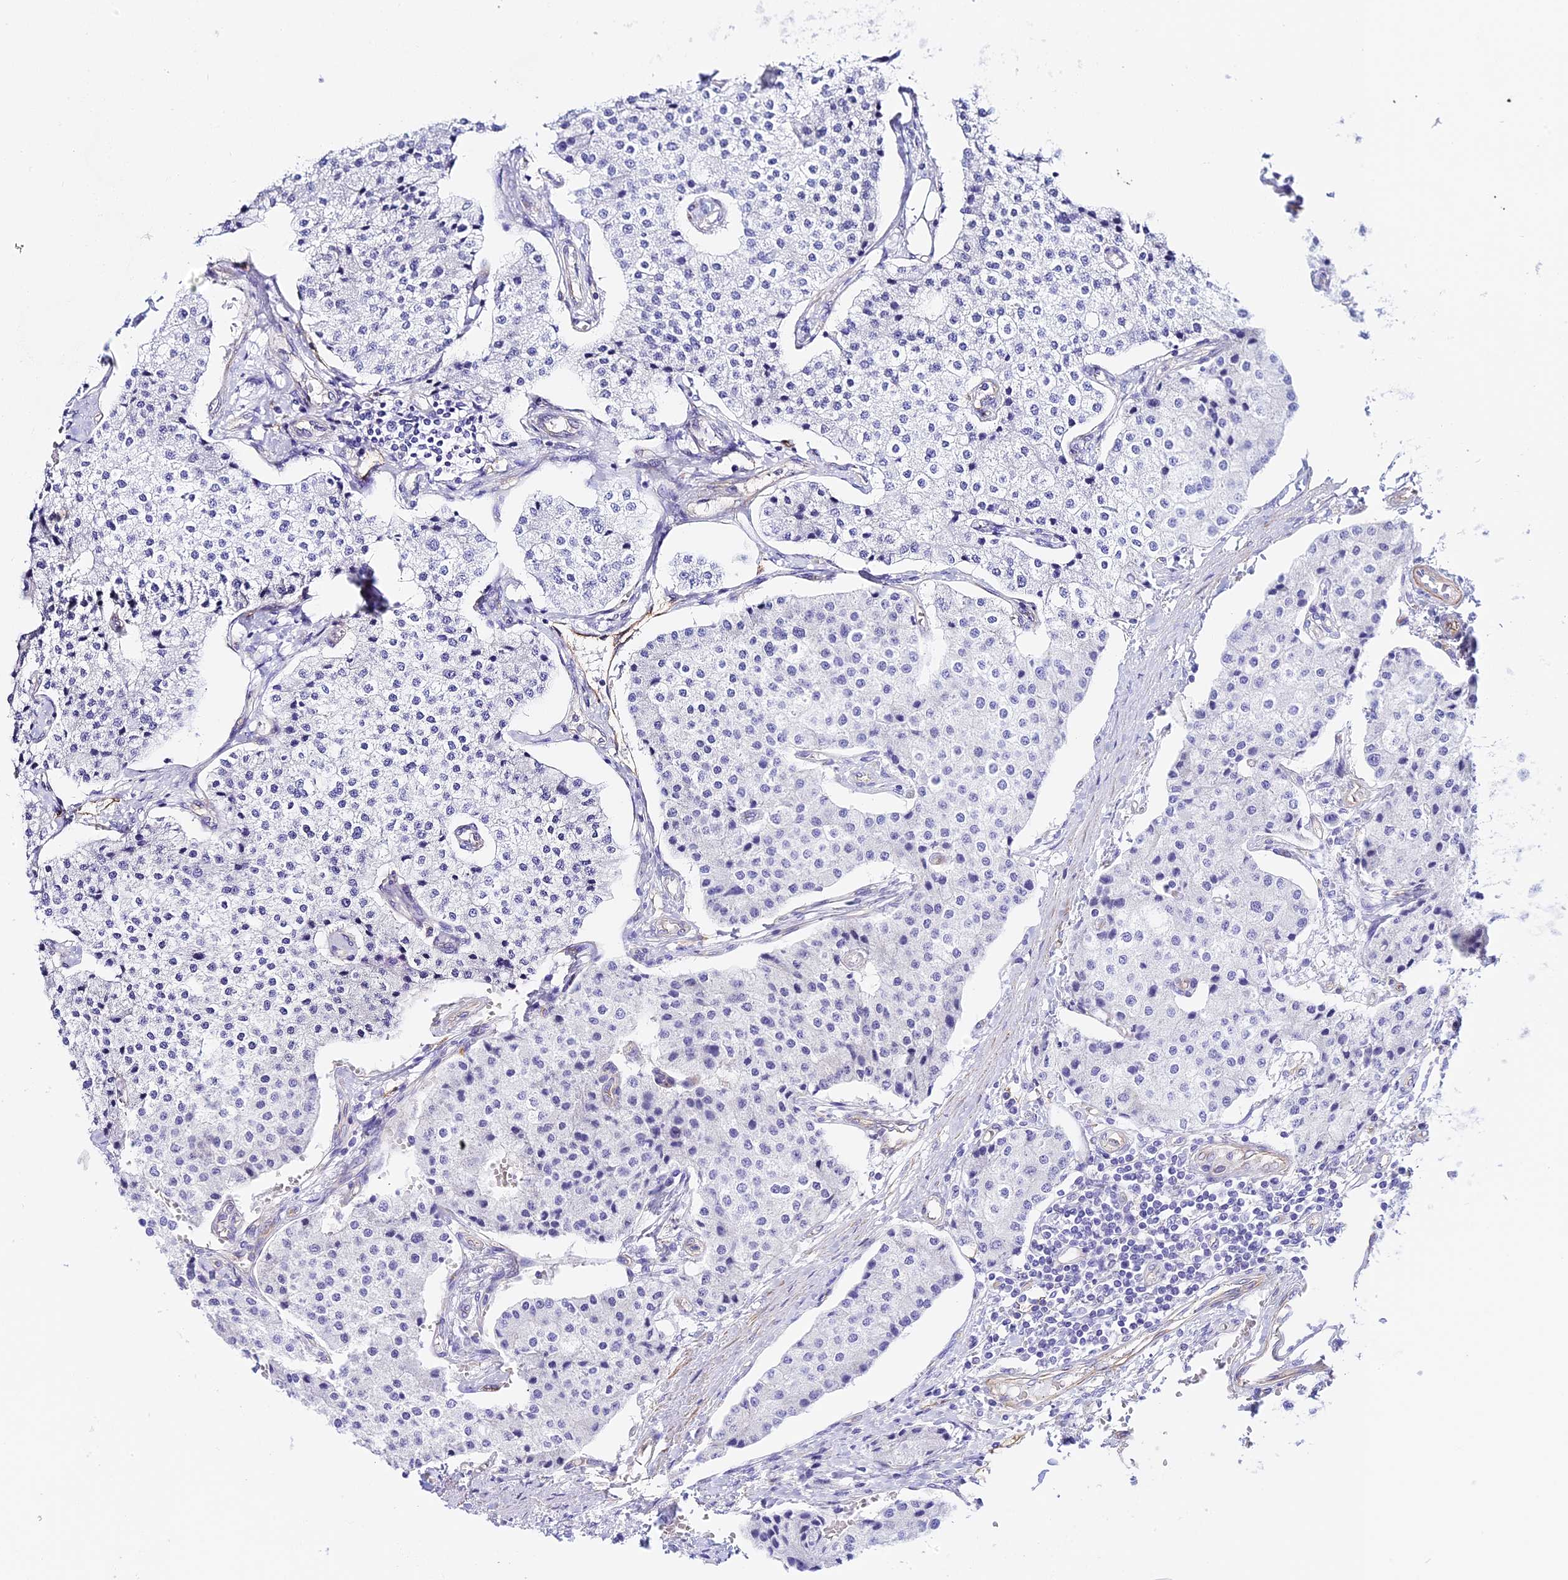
{"staining": {"intensity": "negative", "quantity": "none", "location": "none"}, "tissue": "carcinoid", "cell_type": "Tumor cells", "image_type": "cancer", "snomed": [{"axis": "morphology", "description": "Carcinoid, malignant, NOS"}, {"axis": "topography", "description": "Colon"}], "caption": "High magnification brightfield microscopy of carcinoid stained with DAB (brown) and counterstained with hematoxylin (blue): tumor cells show no significant staining.", "gene": "HOMER3", "patient": {"sex": "female", "age": 52}}